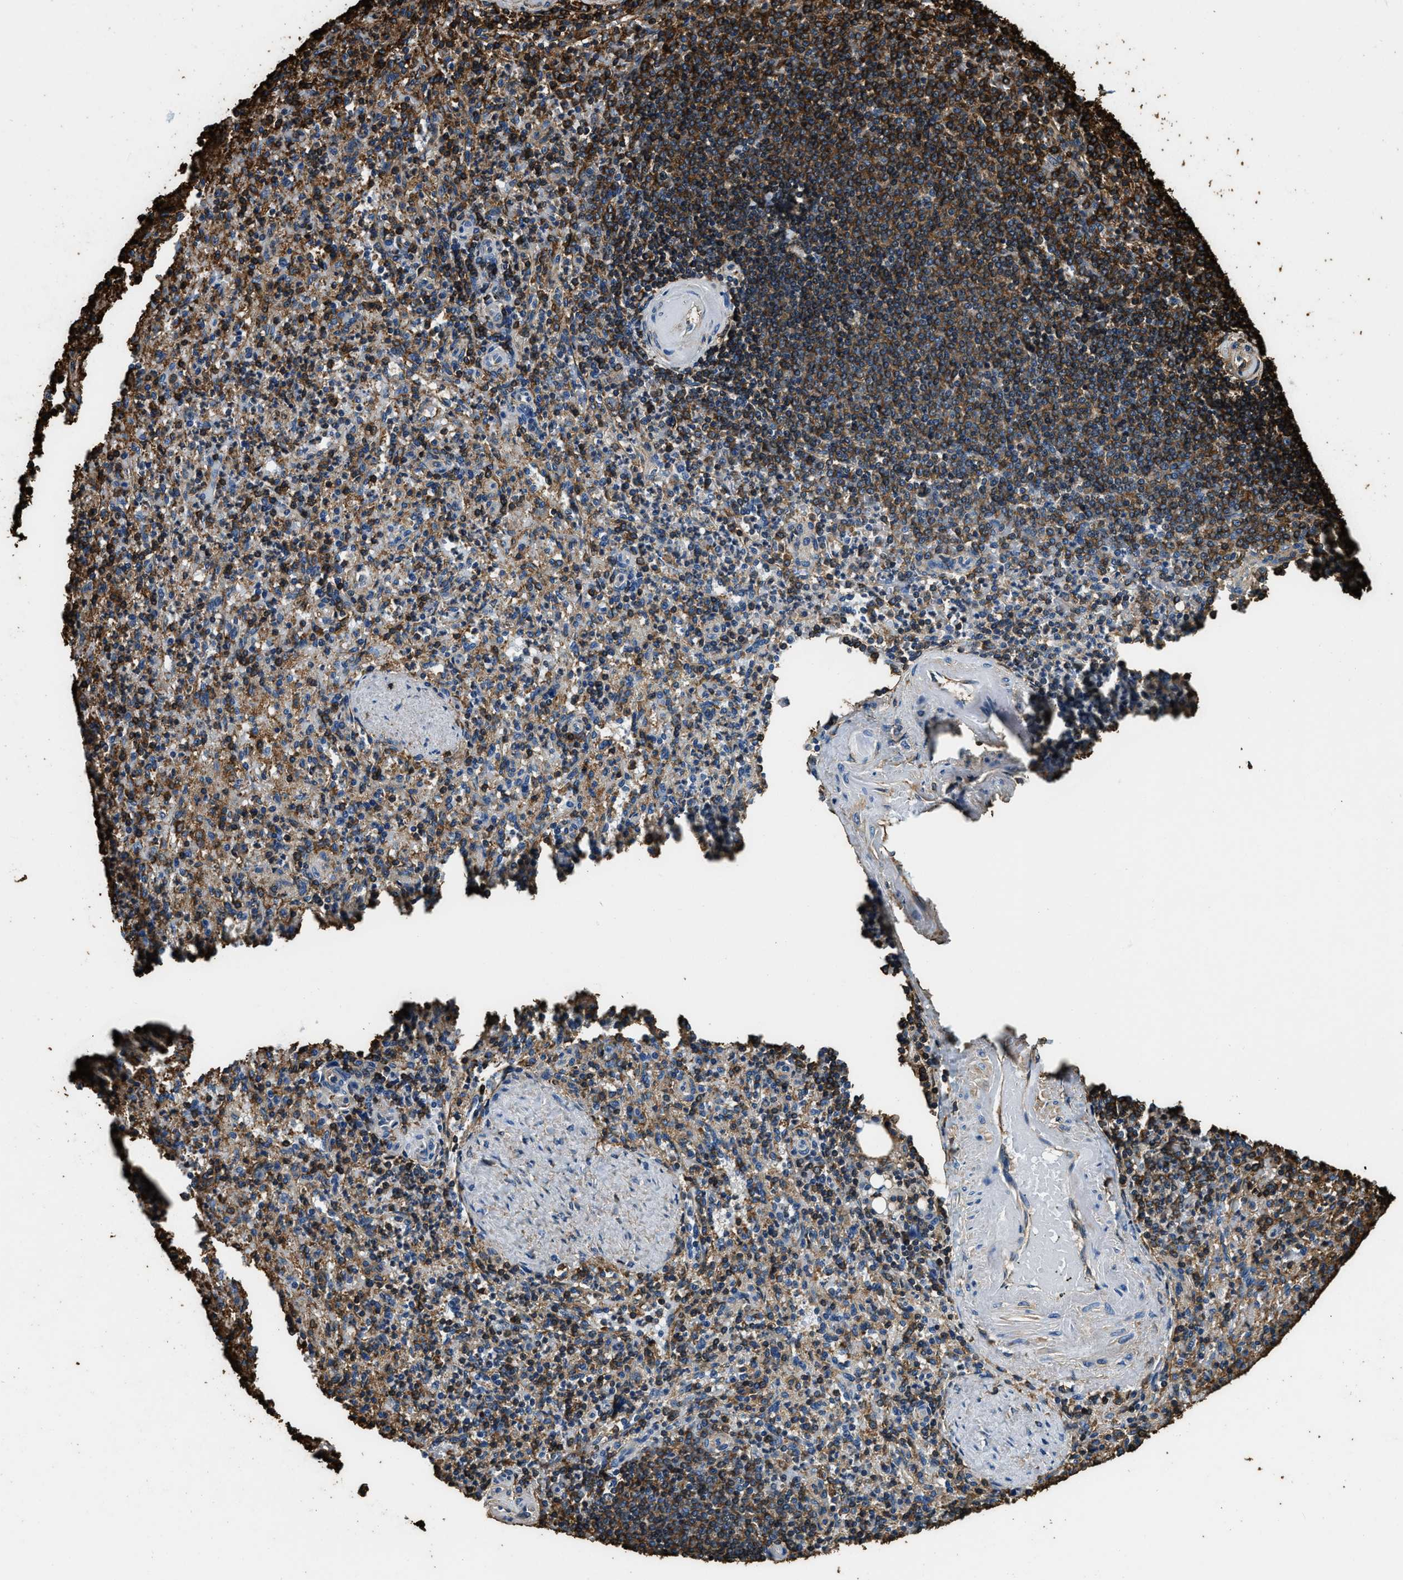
{"staining": {"intensity": "moderate", "quantity": ">75%", "location": "cytoplasmic/membranous"}, "tissue": "spleen", "cell_type": "Cells in red pulp", "image_type": "normal", "snomed": [{"axis": "morphology", "description": "Normal tissue, NOS"}, {"axis": "topography", "description": "Spleen"}], "caption": "Approximately >75% of cells in red pulp in normal spleen show moderate cytoplasmic/membranous protein staining as visualized by brown immunohistochemical staining.", "gene": "ACCS", "patient": {"sex": "female", "age": 74}}